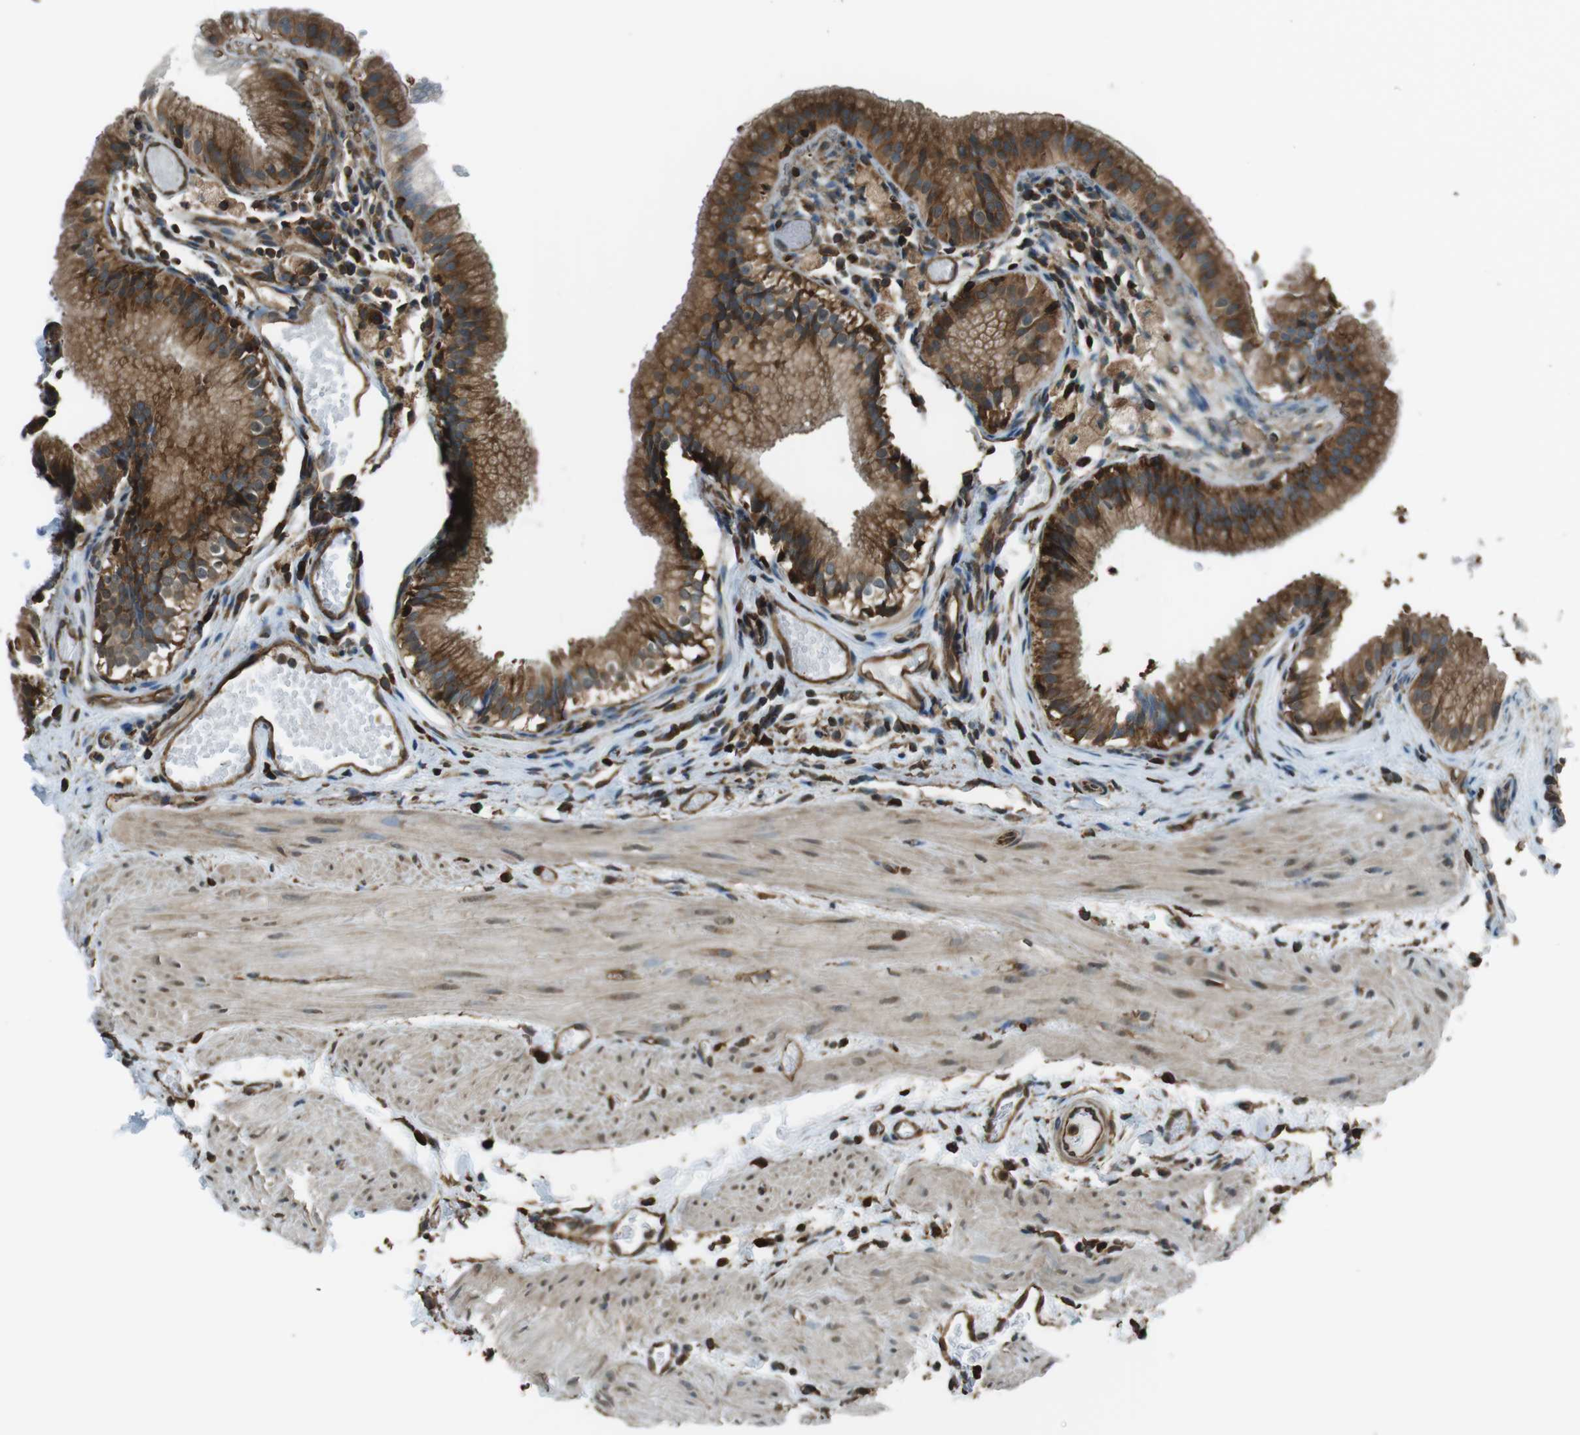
{"staining": {"intensity": "strong", "quantity": ">75%", "location": "cytoplasmic/membranous"}, "tissue": "gallbladder", "cell_type": "Glandular cells", "image_type": "normal", "snomed": [{"axis": "morphology", "description": "Normal tissue, NOS"}, {"axis": "topography", "description": "Gallbladder"}], "caption": "The immunohistochemical stain shows strong cytoplasmic/membranous positivity in glandular cells of unremarkable gallbladder.", "gene": "PA2G4", "patient": {"sex": "female", "age": 26}}